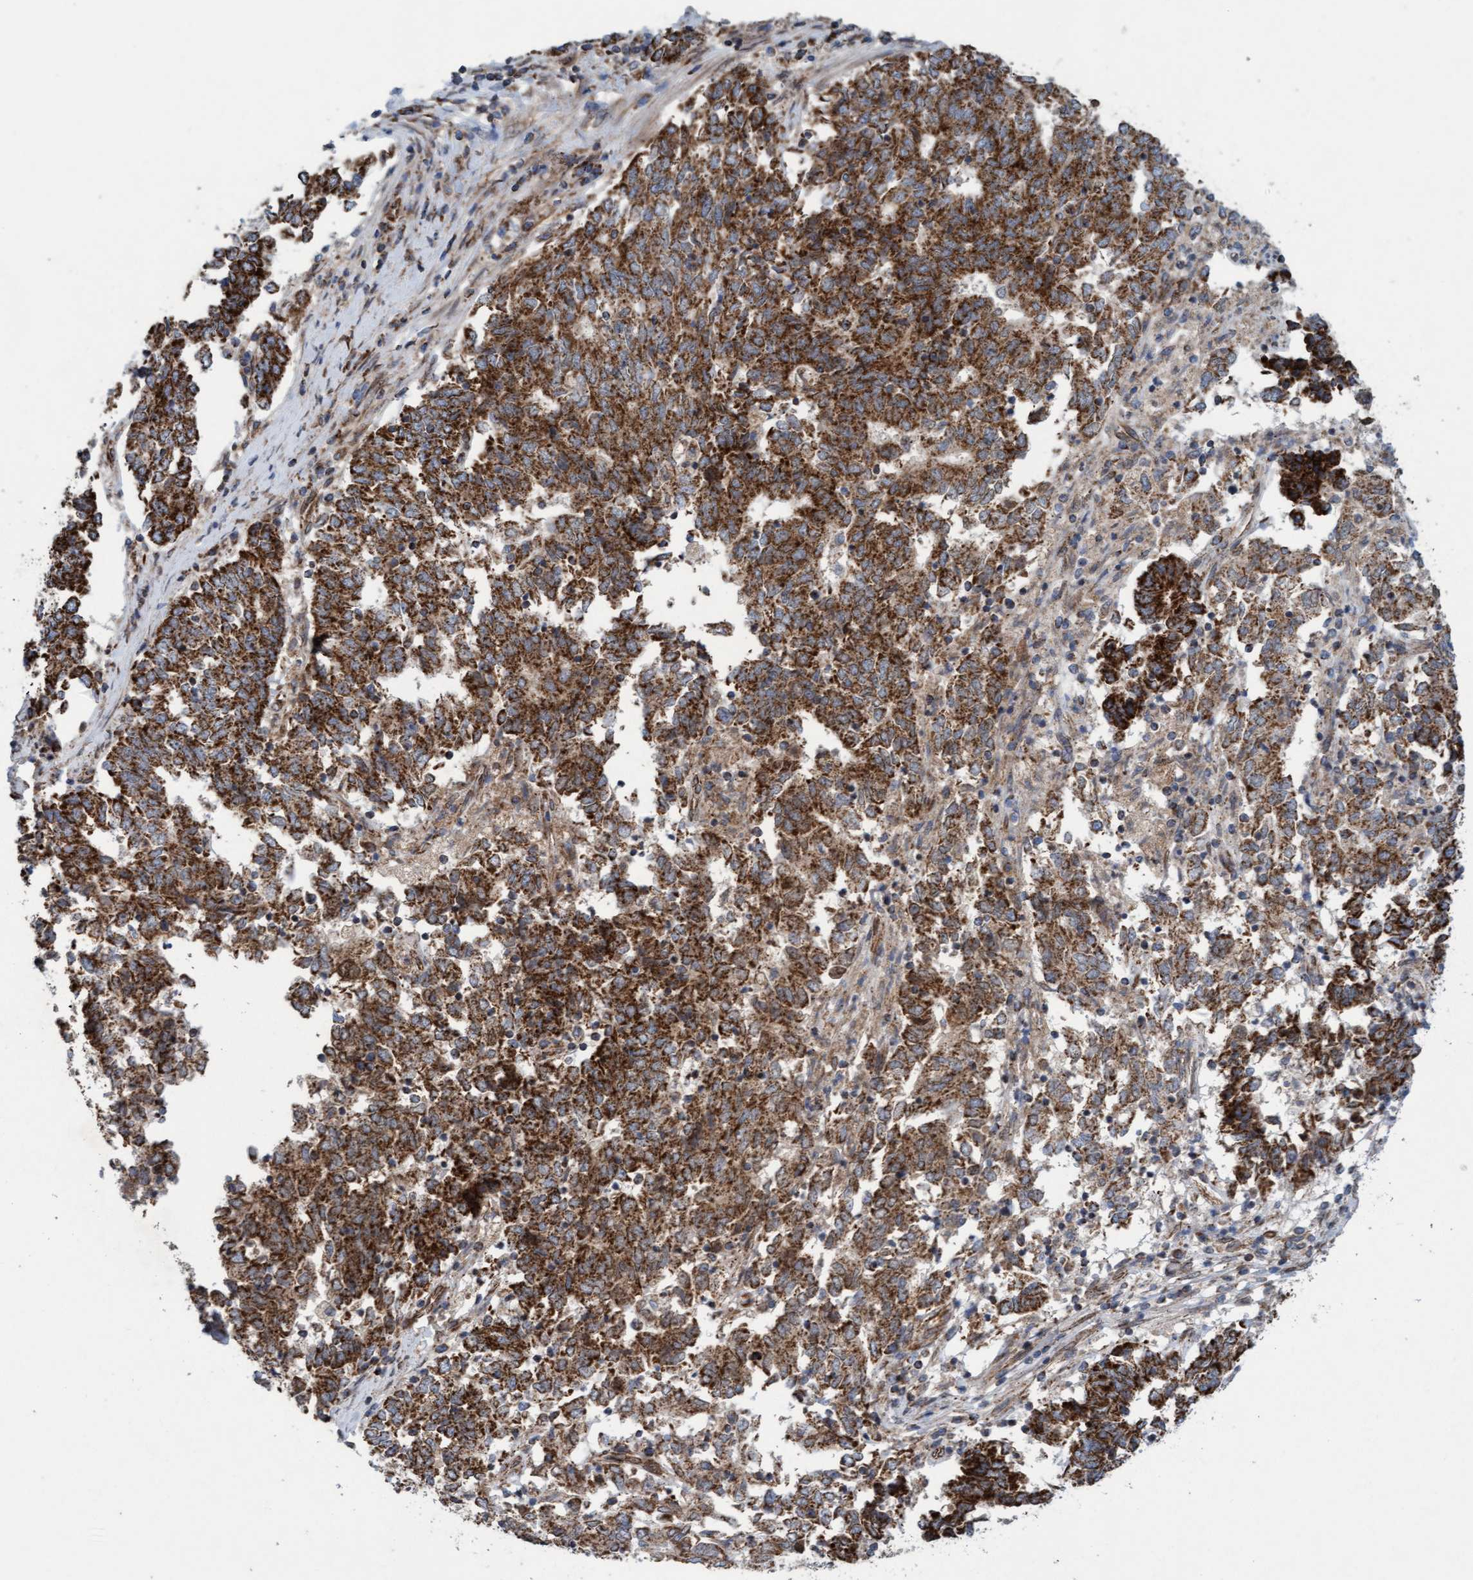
{"staining": {"intensity": "strong", "quantity": ">75%", "location": "cytoplasmic/membranous"}, "tissue": "endometrial cancer", "cell_type": "Tumor cells", "image_type": "cancer", "snomed": [{"axis": "morphology", "description": "Adenocarcinoma, NOS"}, {"axis": "topography", "description": "Endometrium"}], "caption": "Human endometrial cancer stained for a protein (brown) displays strong cytoplasmic/membranous positive staining in about >75% of tumor cells.", "gene": "MRPS23", "patient": {"sex": "female", "age": 80}}